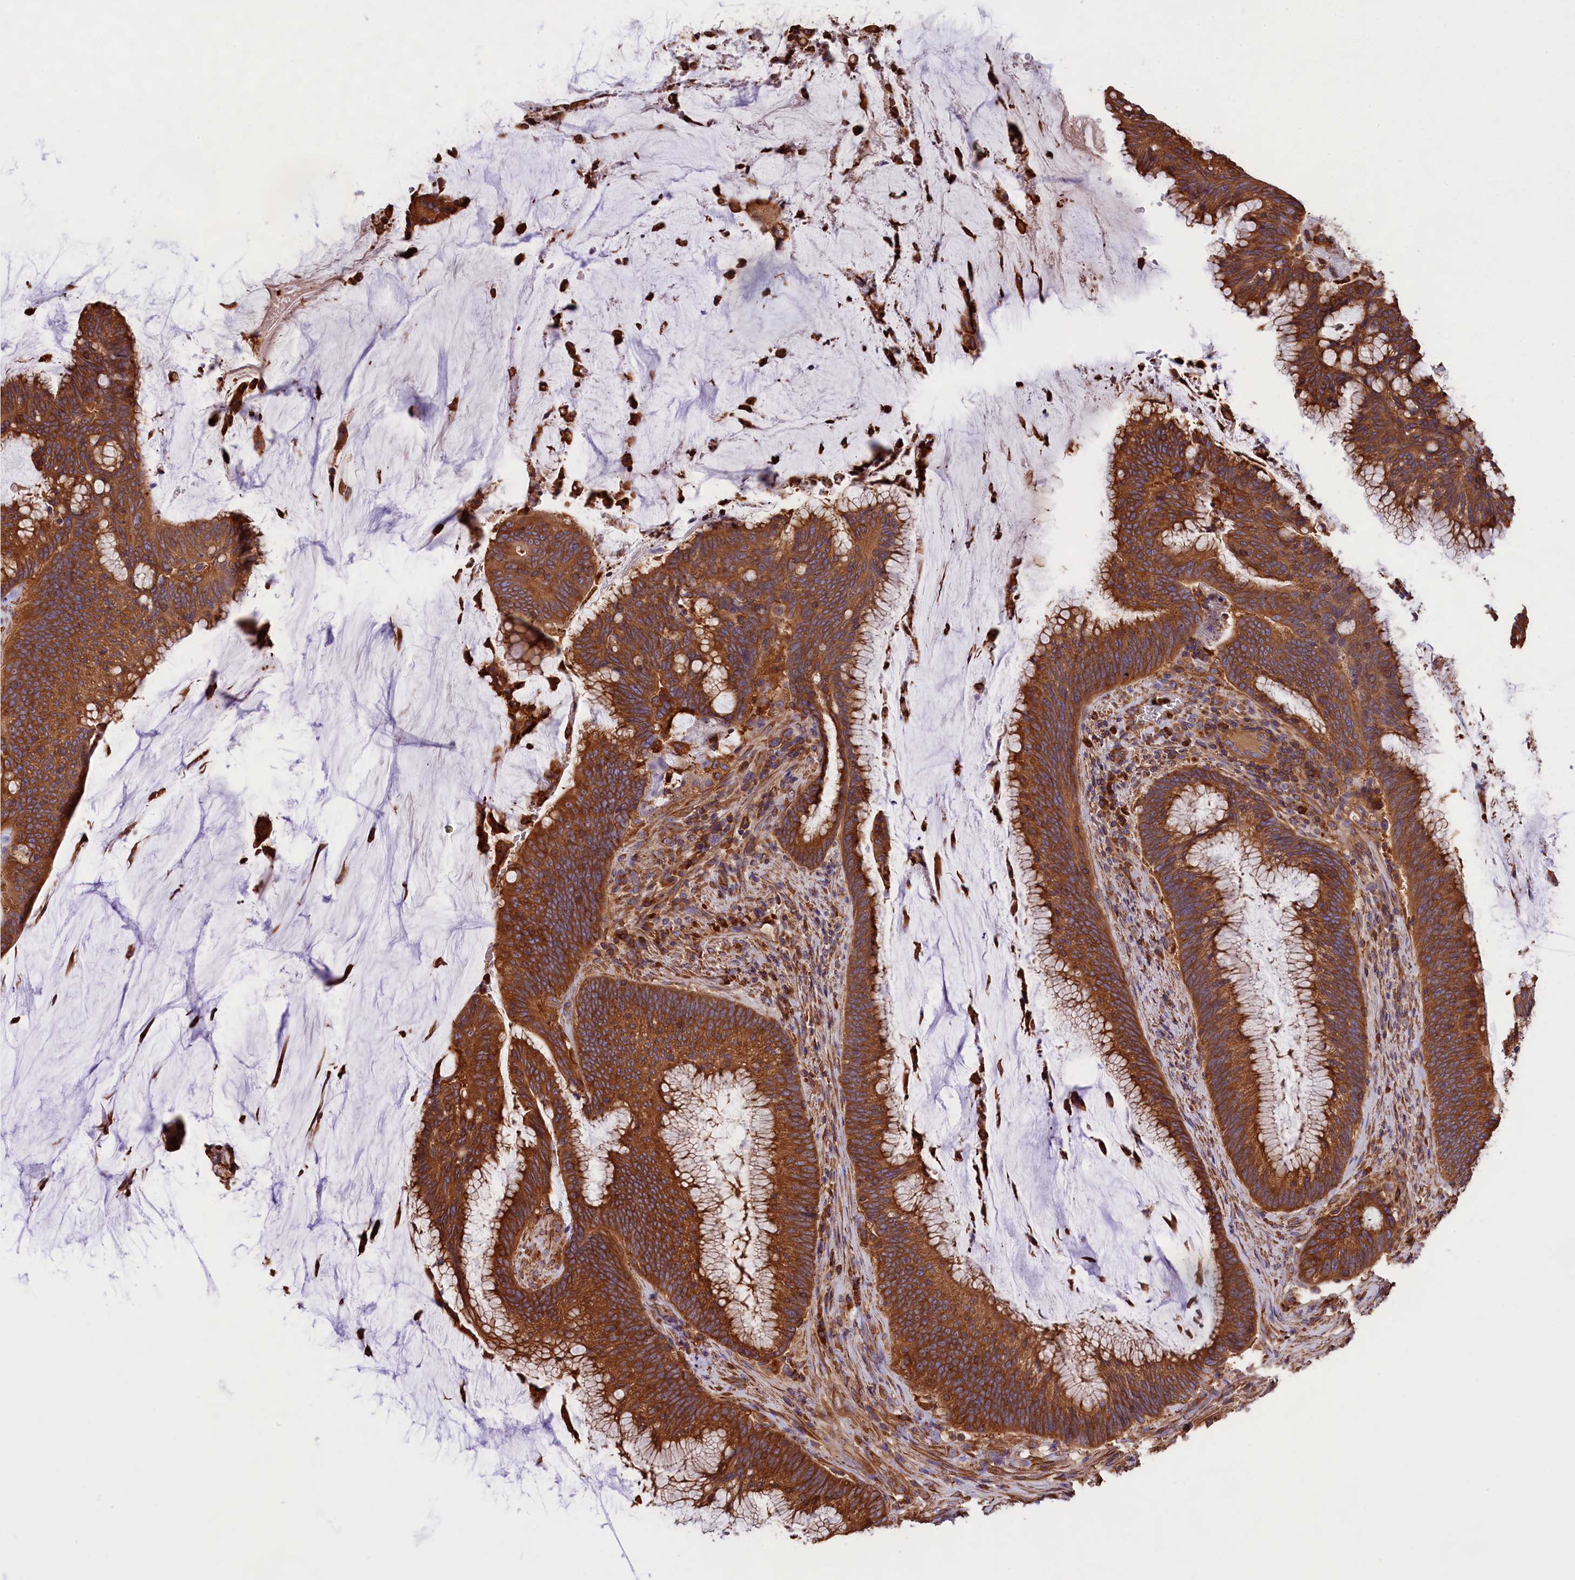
{"staining": {"intensity": "strong", "quantity": ">75%", "location": "cytoplasmic/membranous"}, "tissue": "colorectal cancer", "cell_type": "Tumor cells", "image_type": "cancer", "snomed": [{"axis": "morphology", "description": "Adenocarcinoma, NOS"}, {"axis": "topography", "description": "Rectum"}], "caption": "Immunohistochemical staining of colorectal cancer (adenocarcinoma) displays high levels of strong cytoplasmic/membranous positivity in approximately >75% of tumor cells.", "gene": "GYS1", "patient": {"sex": "female", "age": 77}}